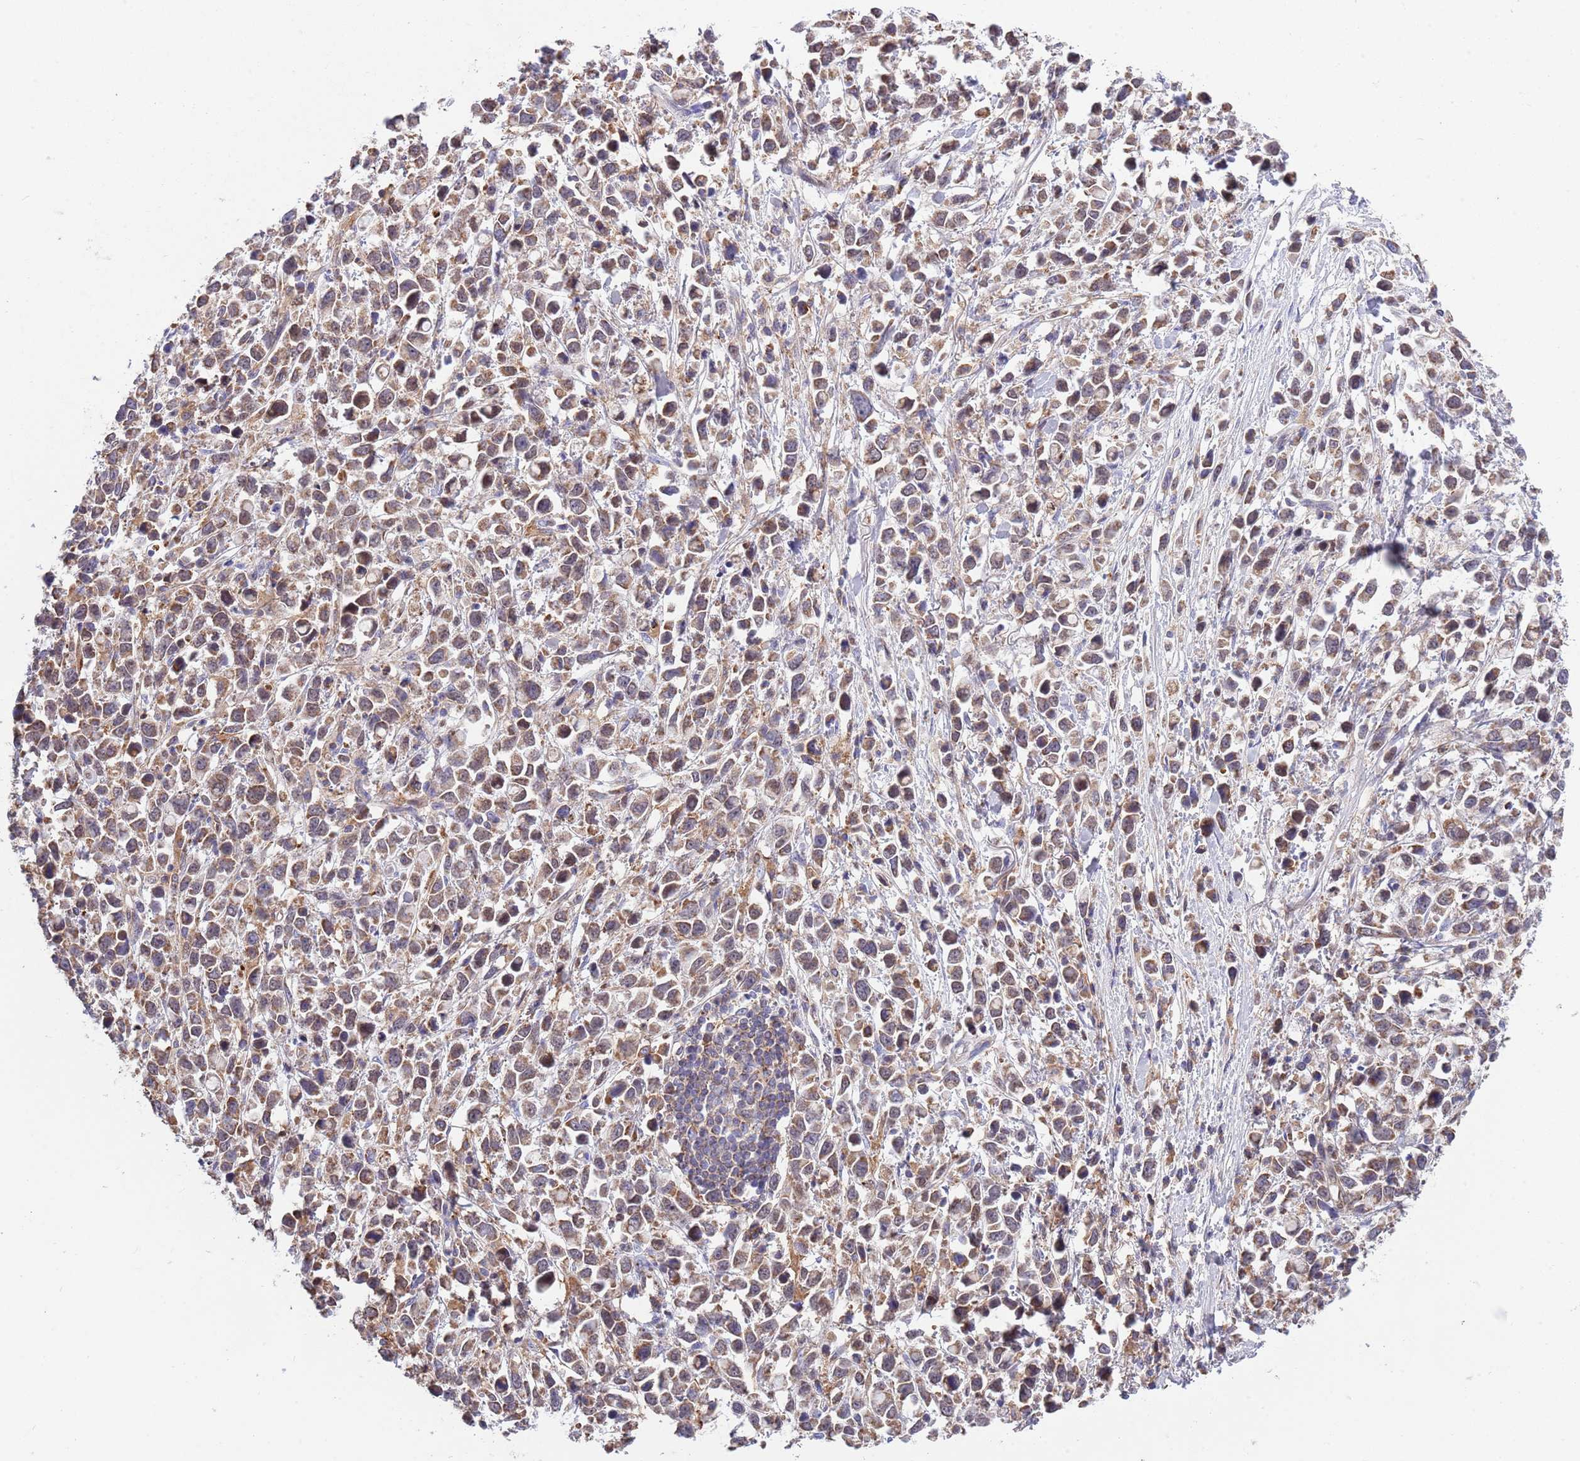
{"staining": {"intensity": "moderate", "quantity": "25%-75%", "location": "cytoplasmic/membranous"}, "tissue": "stomach cancer", "cell_type": "Tumor cells", "image_type": "cancer", "snomed": [{"axis": "morphology", "description": "Adenocarcinoma, NOS"}, {"axis": "topography", "description": "Stomach"}], "caption": "Immunohistochemical staining of stomach cancer demonstrates medium levels of moderate cytoplasmic/membranous protein expression in approximately 25%-75% of tumor cells.", "gene": "DDT", "patient": {"sex": "female", "age": 81}}